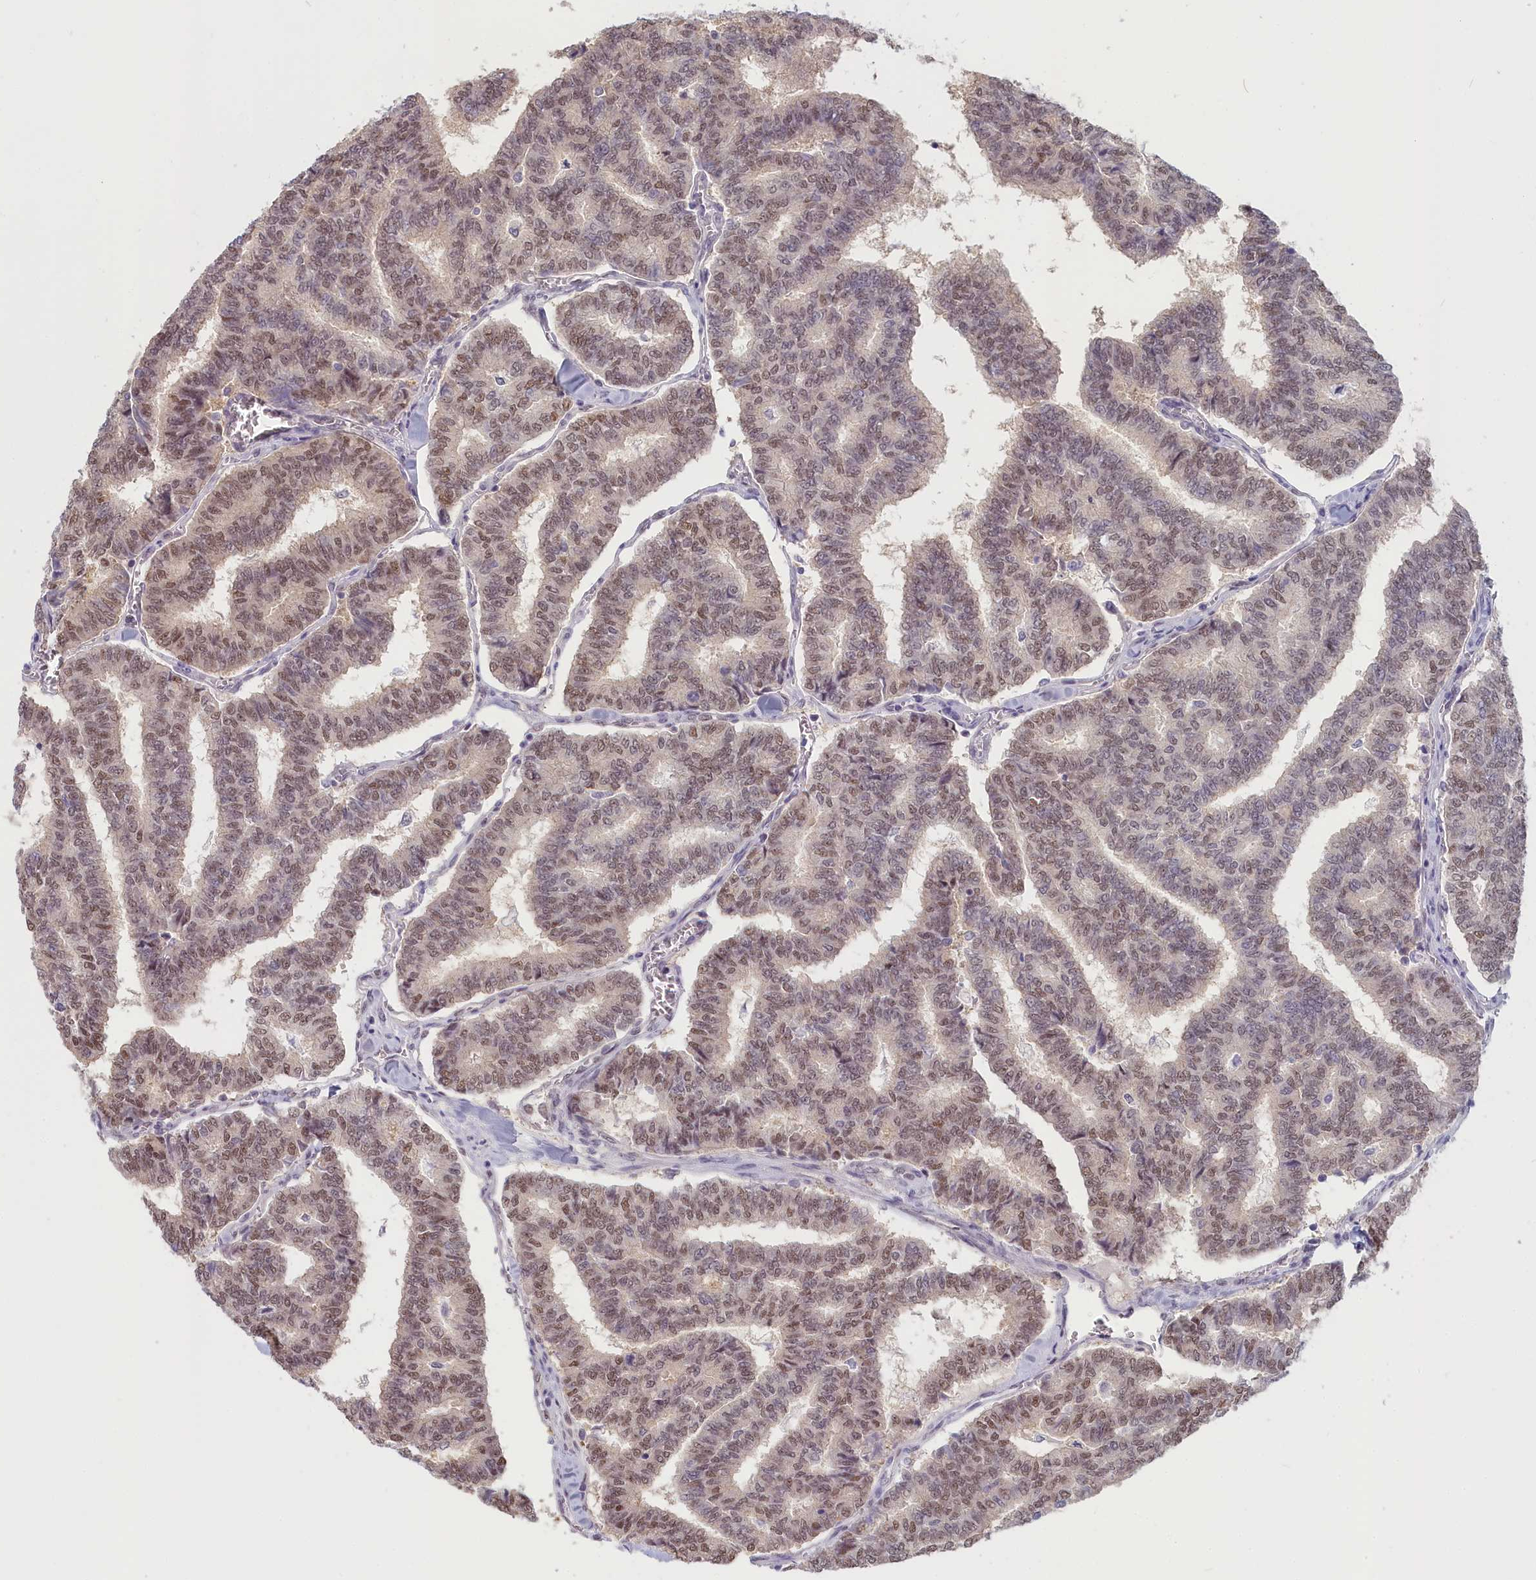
{"staining": {"intensity": "moderate", "quantity": ">75%", "location": "nuclear"}, "tissue": "thyroid cancer", "cell_type": "Tumor cells", "image_type": "cancer", "snomed": [{"axis": "morphology", "description": "Papillary adenocarcinoma, NOS"}, {"axis": "topography", "description": "Thyroid gland"}], "caption": "Tumor cells exhibit medium levels of moderate nuclear staining in about >75% of cells in human thyroid cancer (papillary adenocarcinoma). Using DAB (3,3'-diaminobenzidine) (brown) and hematoxylin (blue) stains, captured at high magnification using brightfield microscopy.", "gene": "C19orf44", "patient": {"sex": "female", "age": 35}}